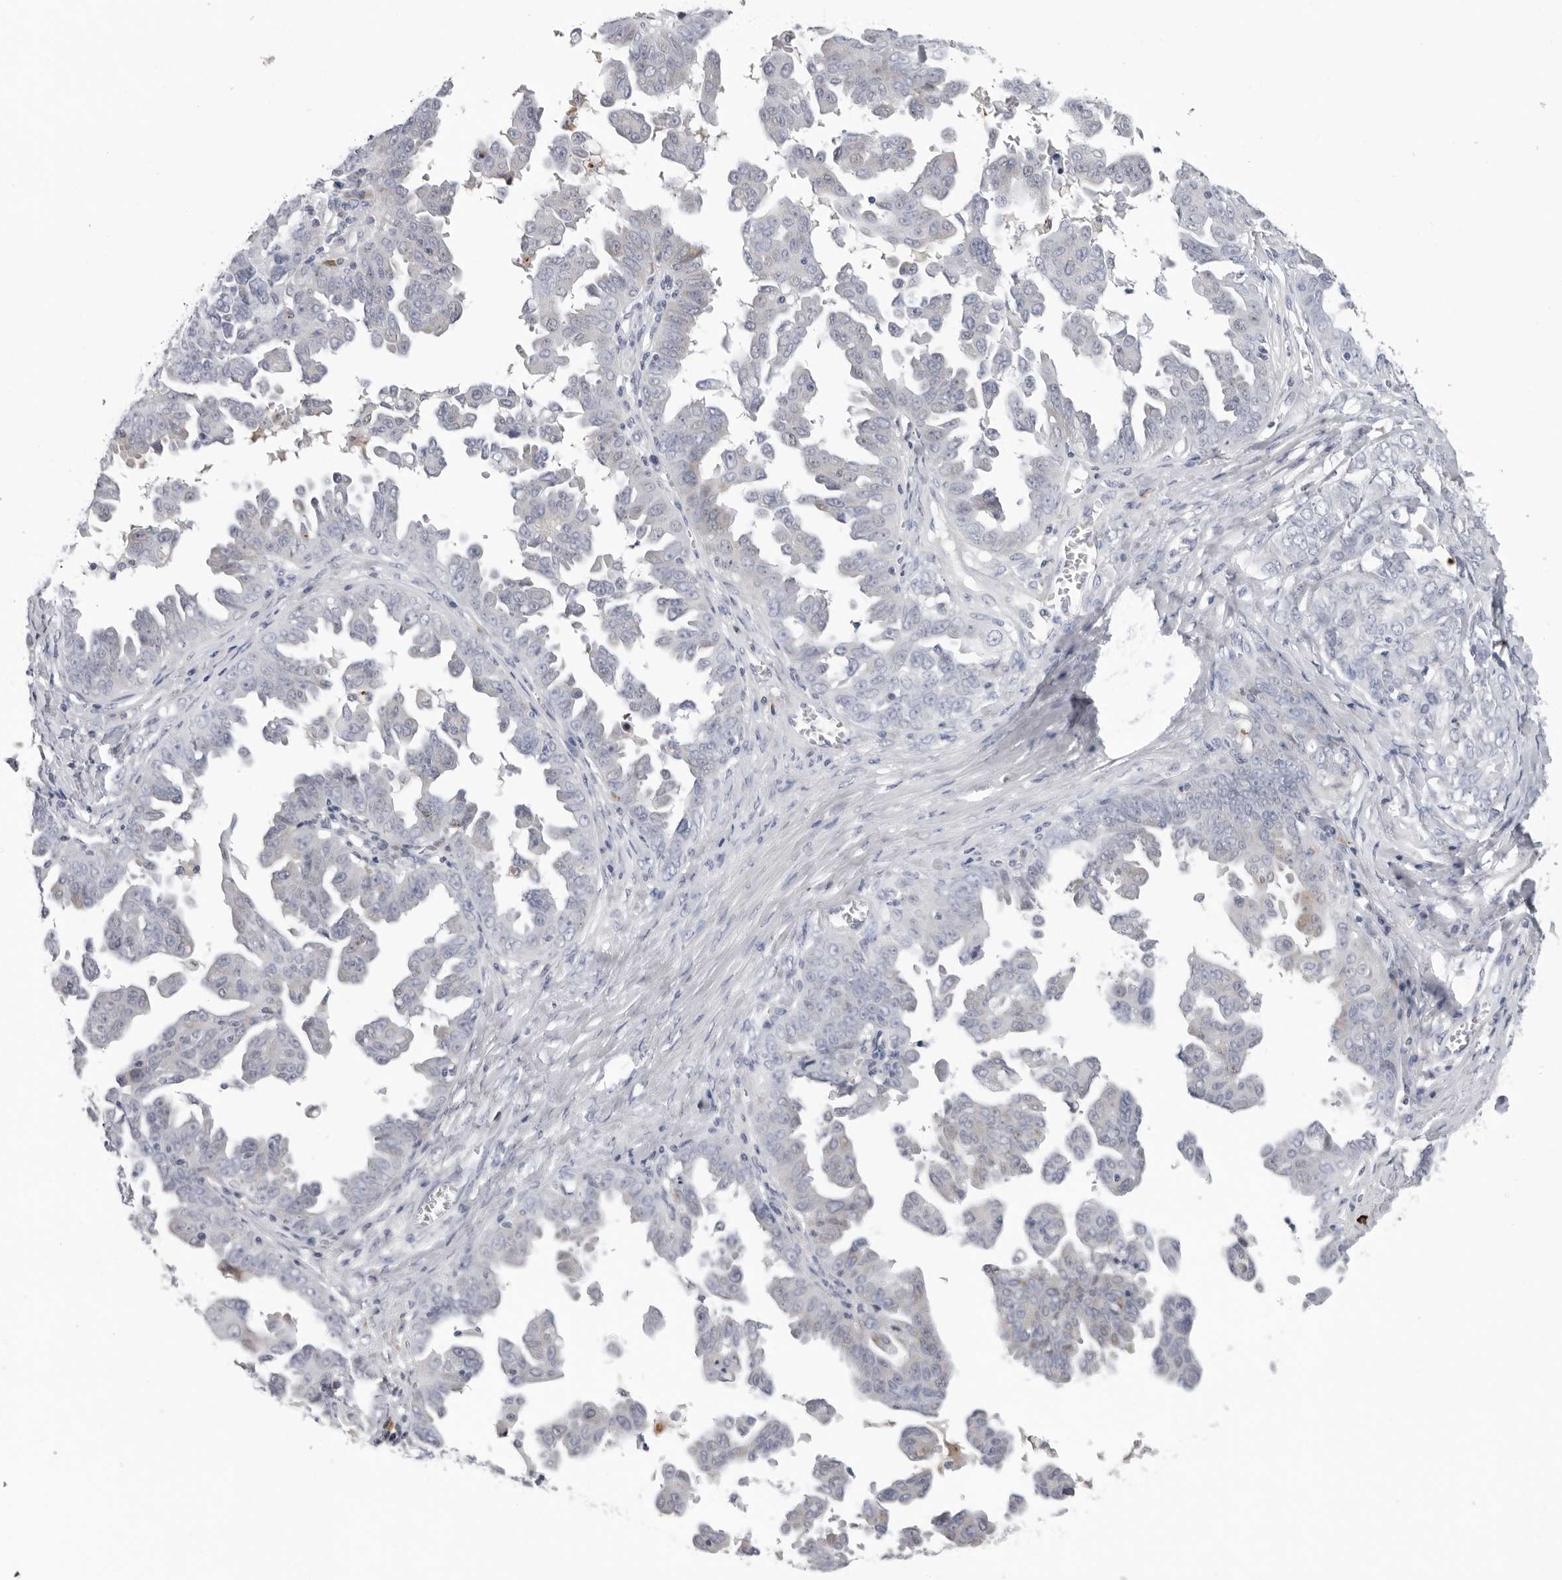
{"staining": {"intensity": "negative", "quantity": "none", "location": "none"}, "tissue": "ovarian cancer", "cell_type": "Tumor cells", "image_type": "cancer", "snomed": [{"axis": "morphology", "description": "Carcinoma, endometroid"}, {"axis": "topography", "description": "Ovary"}], "caption": "Ovarian endometroid carcinoma stained for a protein using immunohistochemistry (IHC) displays no expression tumor cells.", "gene": "ZNF502", "patient": {"sex": "female", "age": 62}}